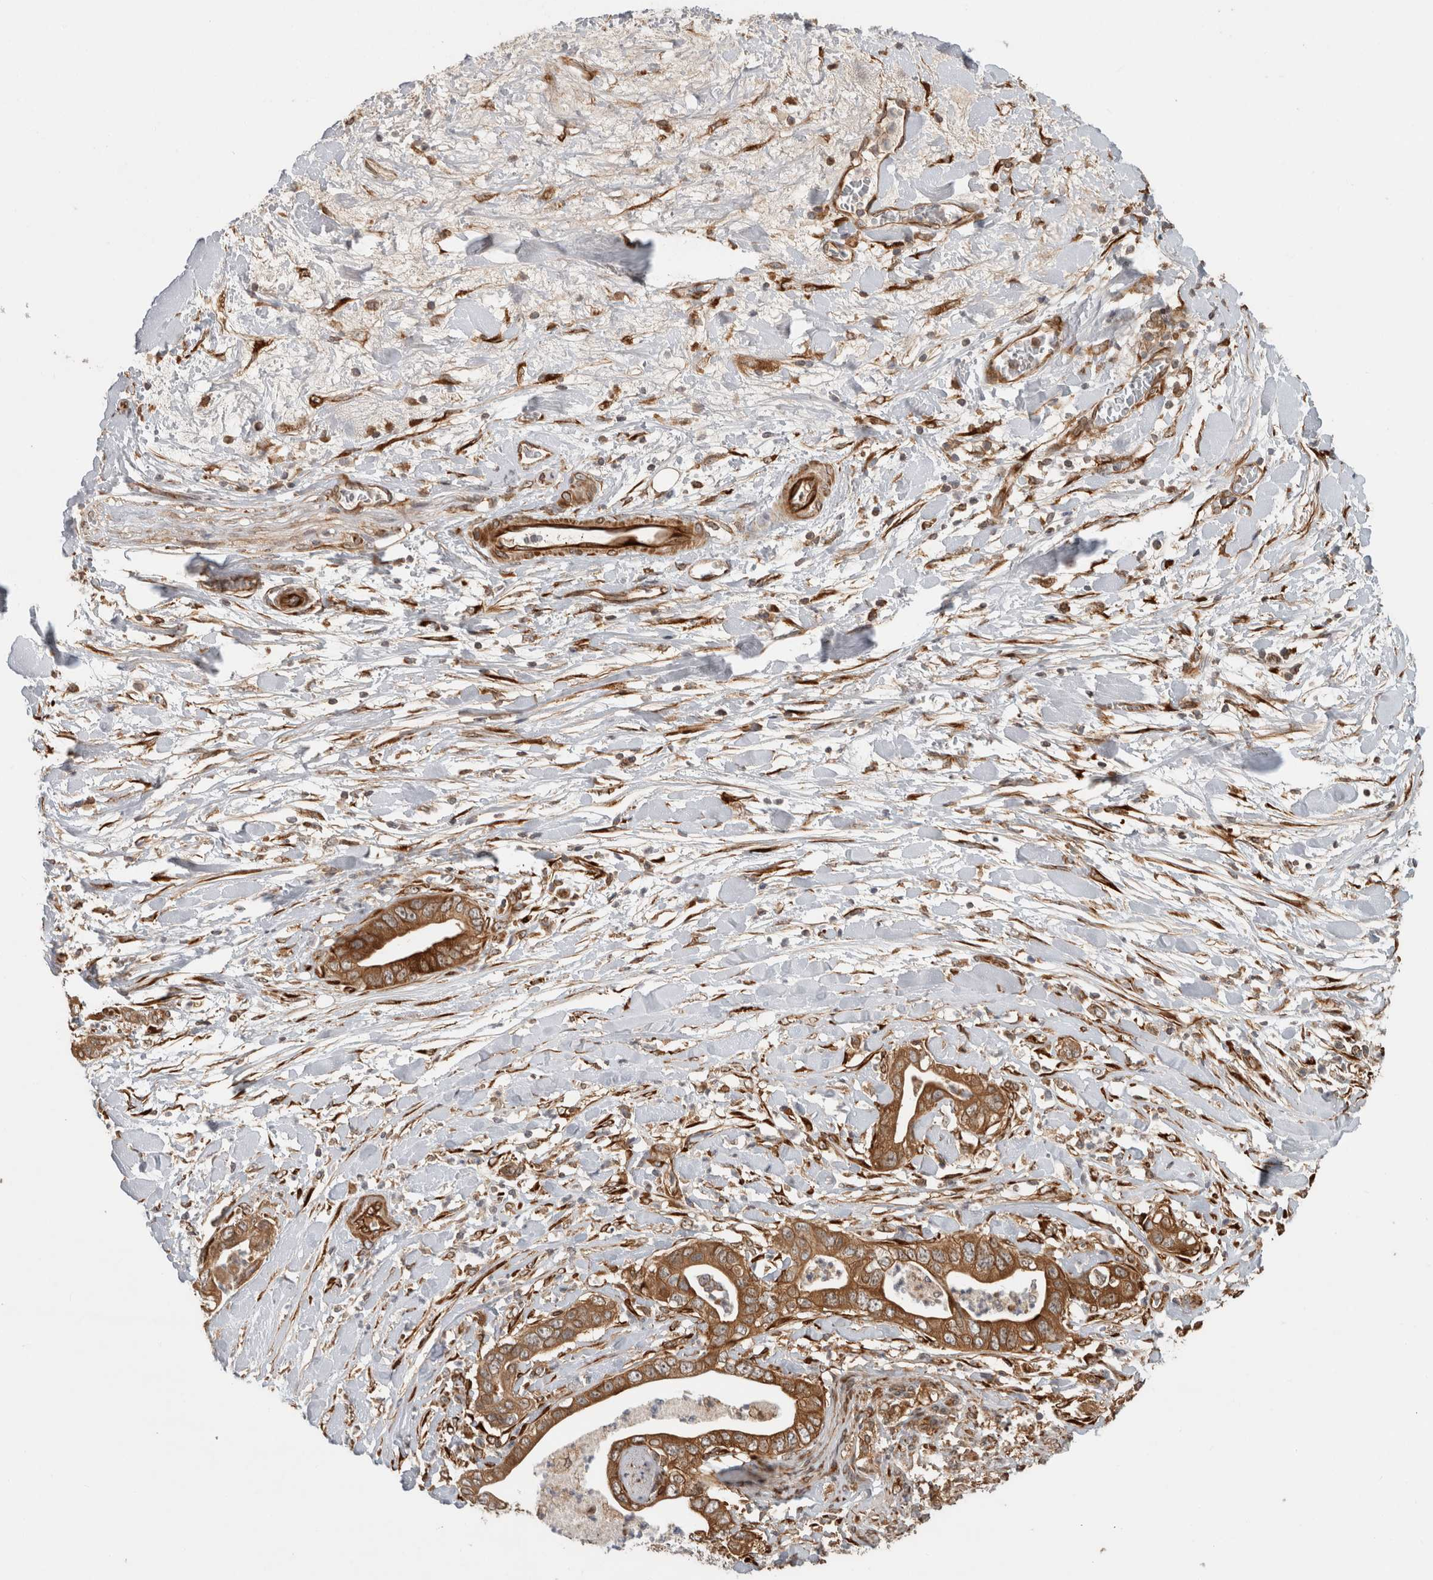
{"staining": {"intensity": "moderate", "quantity": ">75%", "location": "cytoplasmic/membranous"}, "tissue": "pancreatic cancer", "cell_type": "Tumor cells", "image_type": "cancer", "snomed": [{"axis": "morphology", "description": "Adenocarcinoma, NOS"}, {"axis": "topography", "description": "Pancreas"}], "caption": "Immunohistochemical staining of human adenocarcinoma (pancreatic) shows medium levels of moderate cytoplasmic/membranous protein positivity in approximately >75% of tumor cells. The protein of interest is stained brown, and the nuclei are stained in blue (DAB (3,3'-diaminobenzidine) IHC with brightfield microscopy, high magnification).", "gene": "TUBD1", "patient": {"sex": "female", "age": 78}}